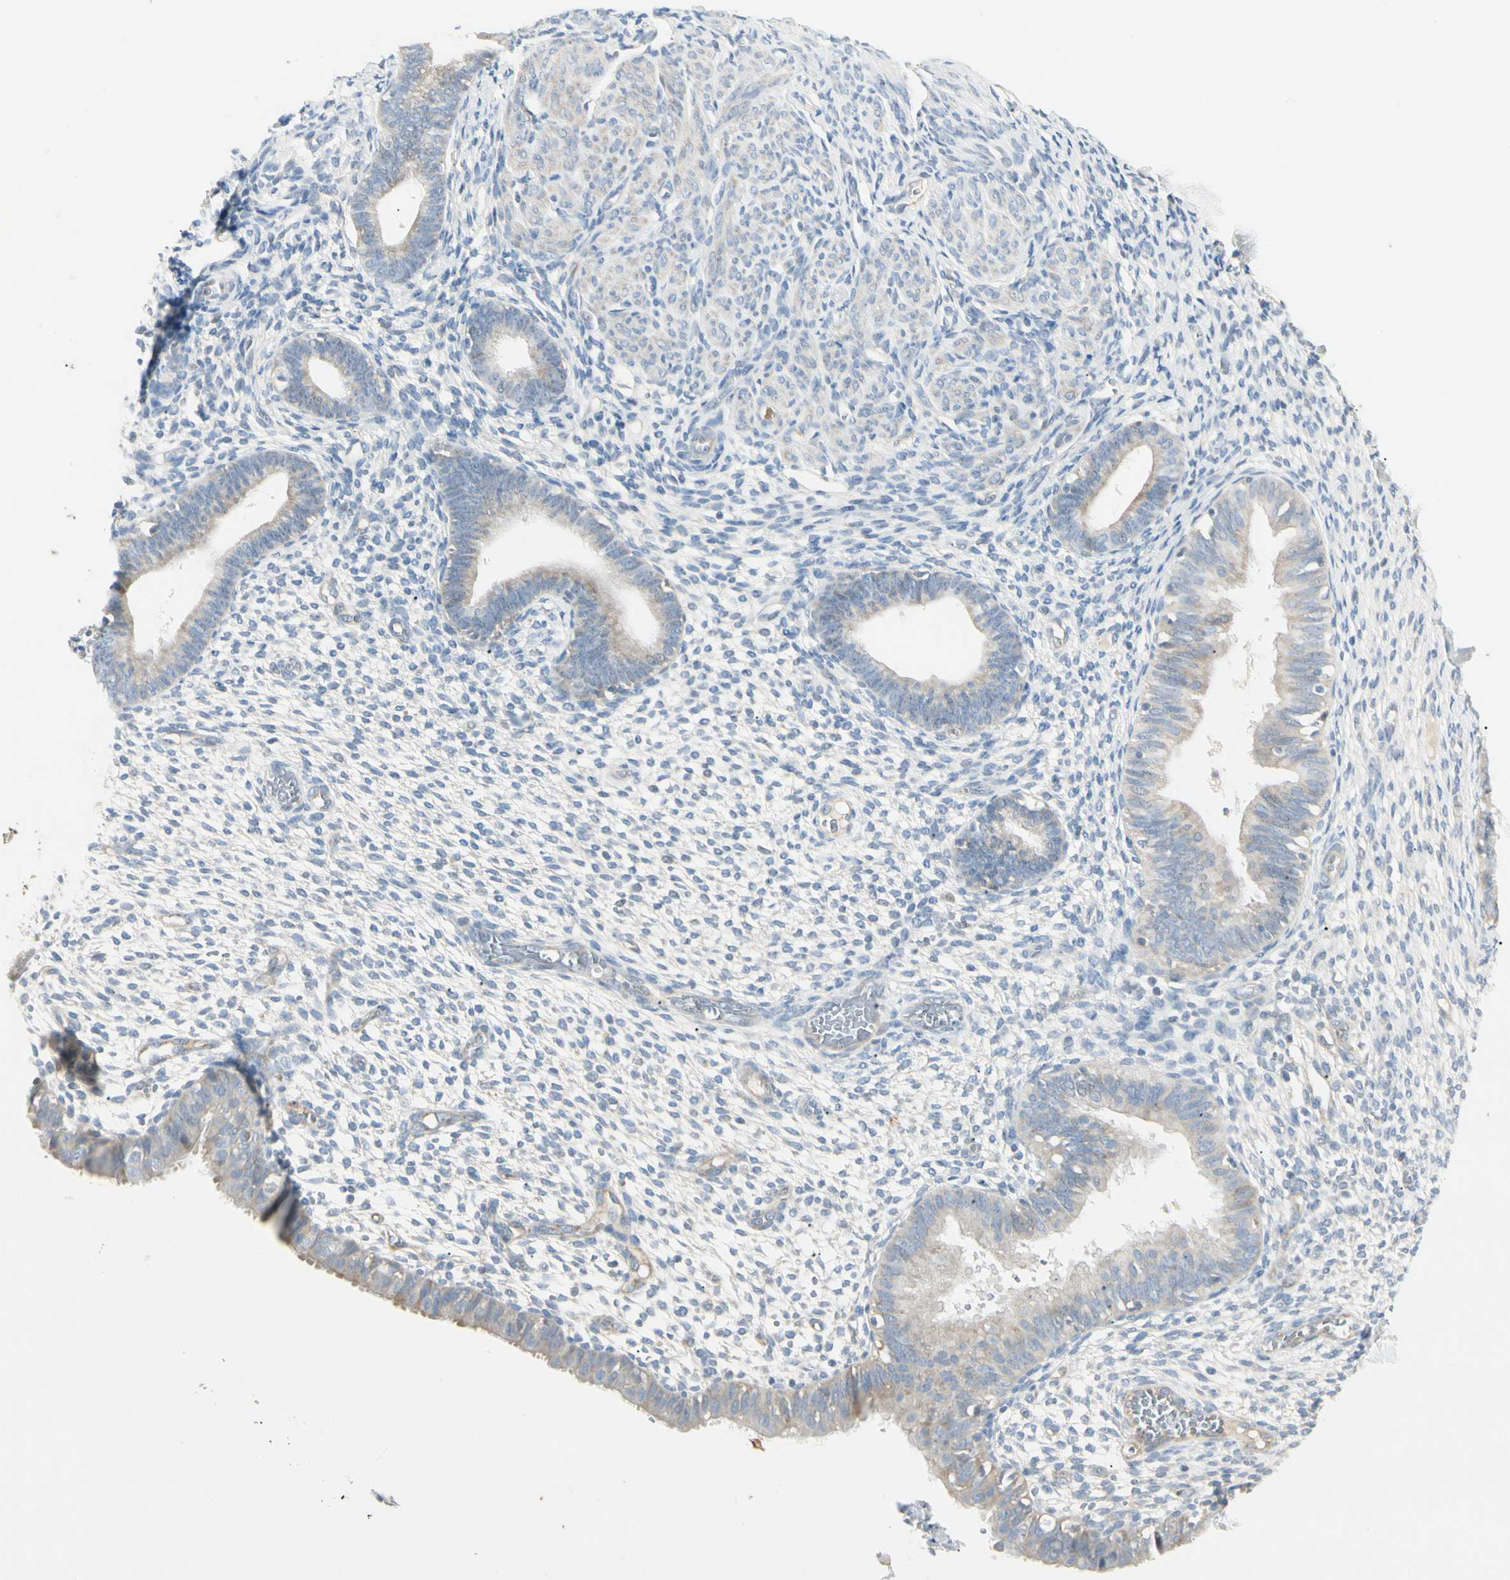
{"staining": {"intensity": "negative", "quantity": "none", "location": "none"}, "tissue": "endometrium", "cell_type": "Cells in endometrial stroma", "image_type": "normal", "snomed": [{"axis": "morphology", "description": "Normal tissue, NOS"}, {"axis": "topography", "description": "Endometrium"}], "caption": "IHC photomicrograph of normal endometrium: endometrium stained with DAB shows no significant protein expression in cells in endometrial stroma.", "gene": "ALDH18A1", "patient": {"sex": "female", "age": 61}}